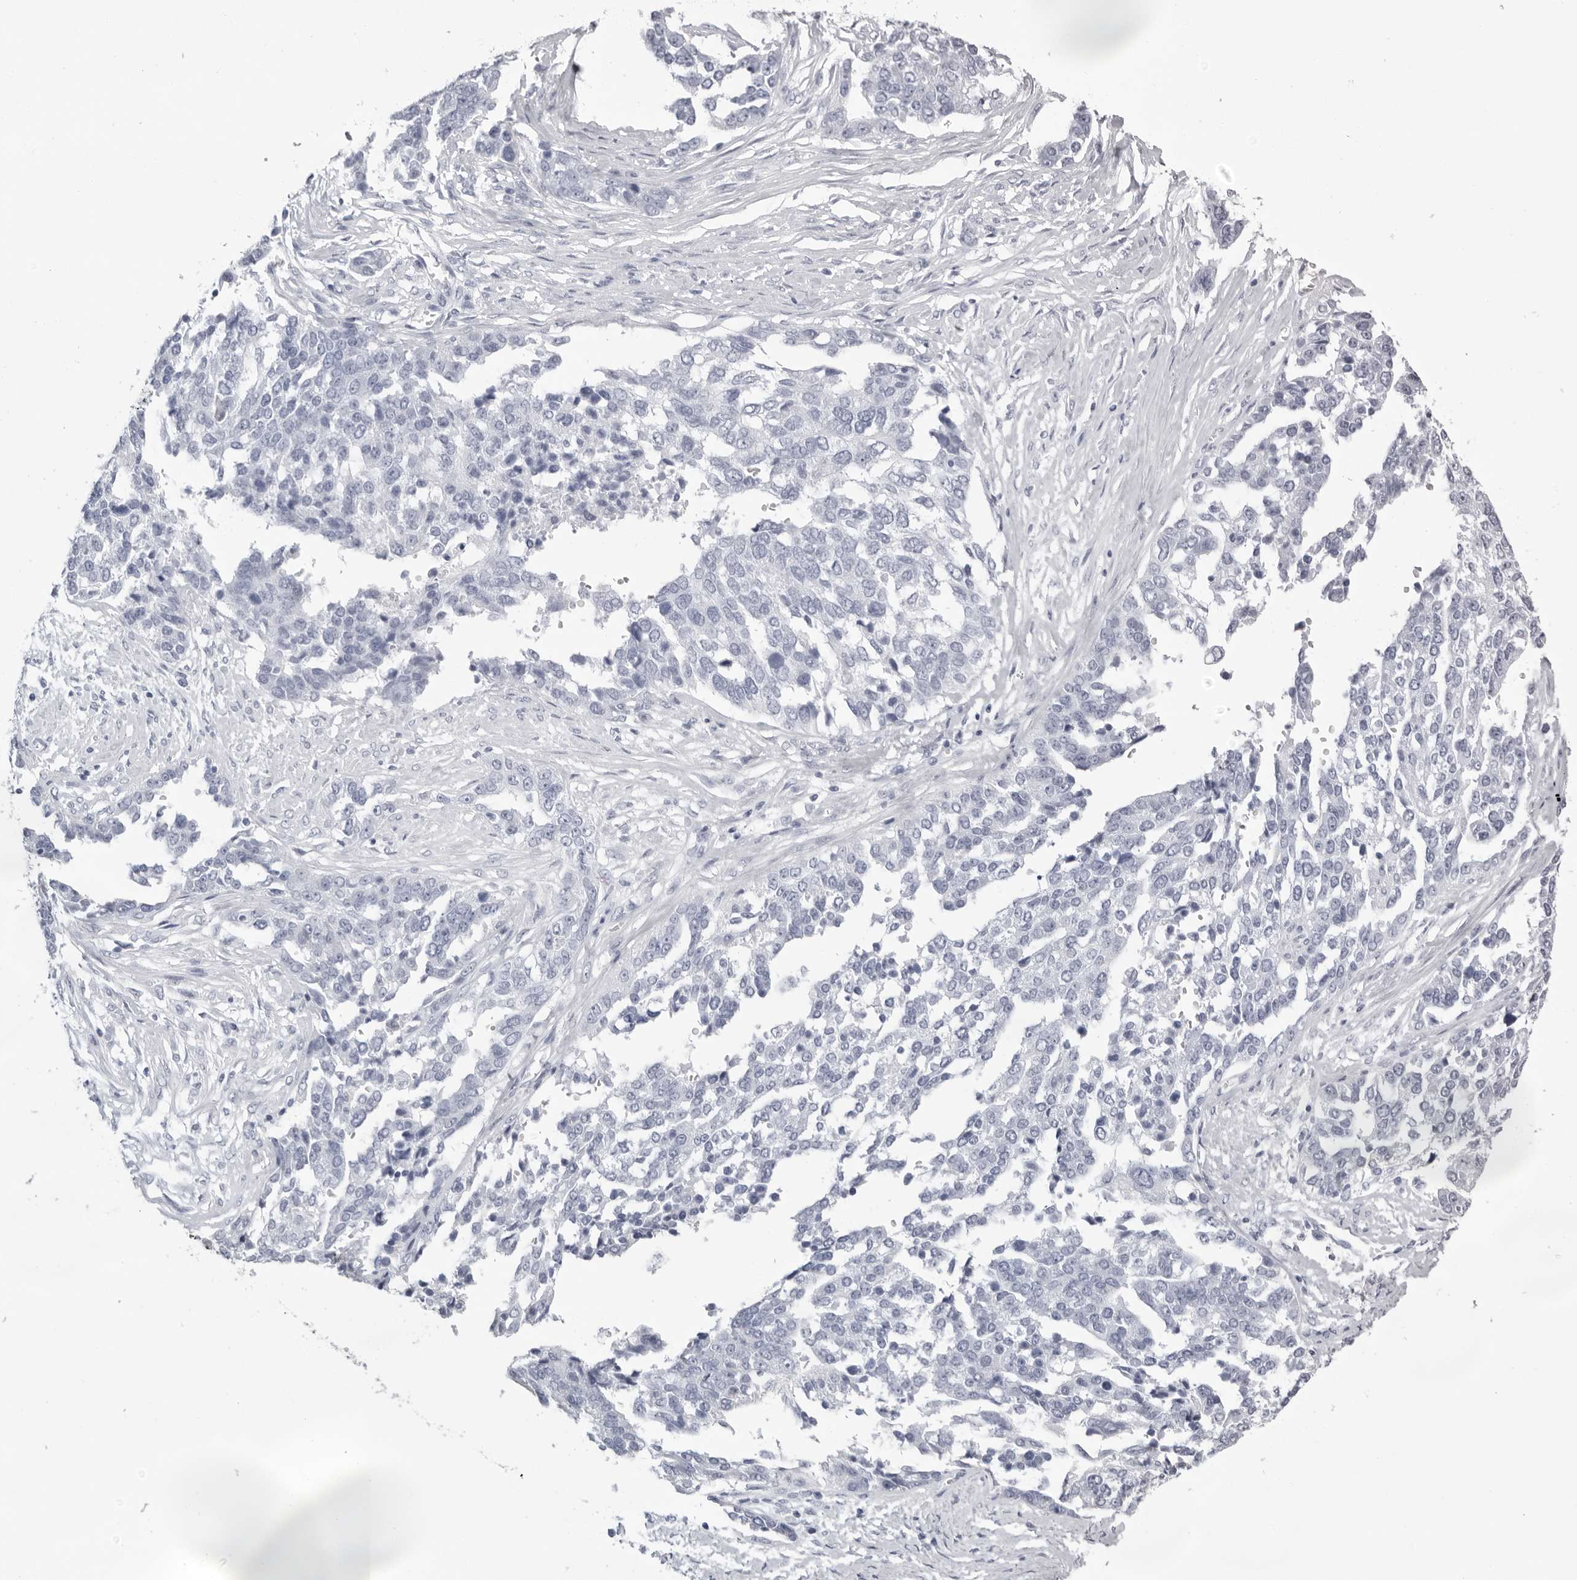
{"staining": {"intensity": "negative", "quantity": "none", "location": "none"}, "tissue": "ovarian cancer", "cell_type": "Tumor cells", "image_type": "cancer", "snomed": [{"axis": "morphology", "description": "Cystadenocarcinoma, serous, NOS"}, {"axis": "topography", "description": "Ovary"}], "caption": "IHC image of neoplastic tissue: human ovarian cancer stained with DAB (3,3'-diaminobenzidine) displays no significant protein expression in tumor cells. (Brightfield microscopy of DAB (3,3'-diaminobenzidine) IHC at high magnification).", "gene": "TMOD4", "patient": {"sex": "female", "age": 44}}